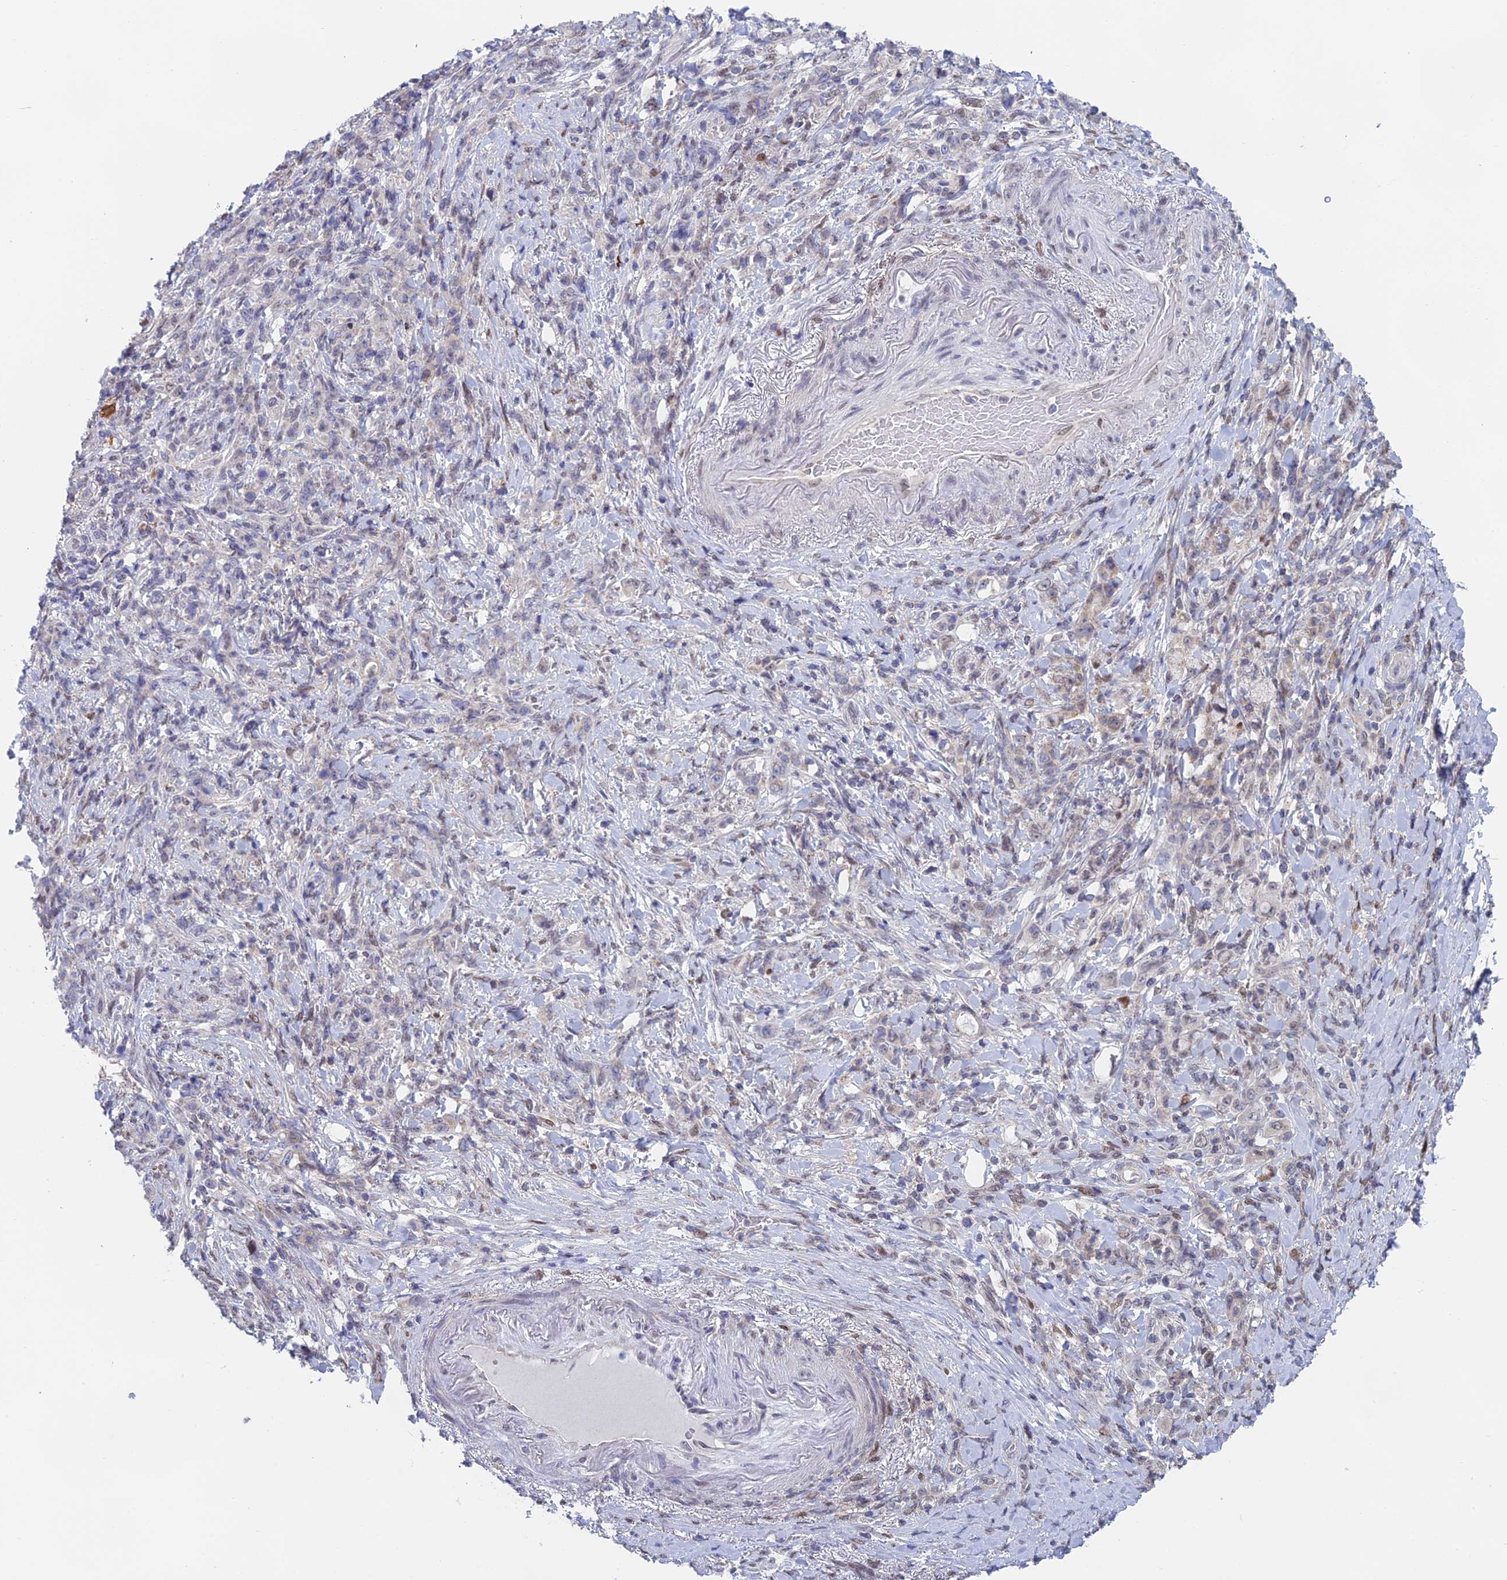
{"staining": {"intensity": "negative", "quantity": "none", "location": "none"}, "tissue": "stomach cancer", "cell_type": "Tumor cells", "image_type": "cancer", "snomed": [{"axis": "morphology", "description": "Normal tissue, NOS"}, {"axis": "morphology", "description": "Adenocarcinoma, NOS"}, {"axis": "topography", "description": "Stomach"}], "caption": "IHC of stomach cancer (adenocarcinoma) exhibits no positivity in tumor cells. The staining is performed using DAB (3,3'-diaminobenzidine) brown chromogen with nuclei counter-stained in using hematoxylin.", "gene": "MRPL17", "patient": {"sex": "female", "age": 79}}